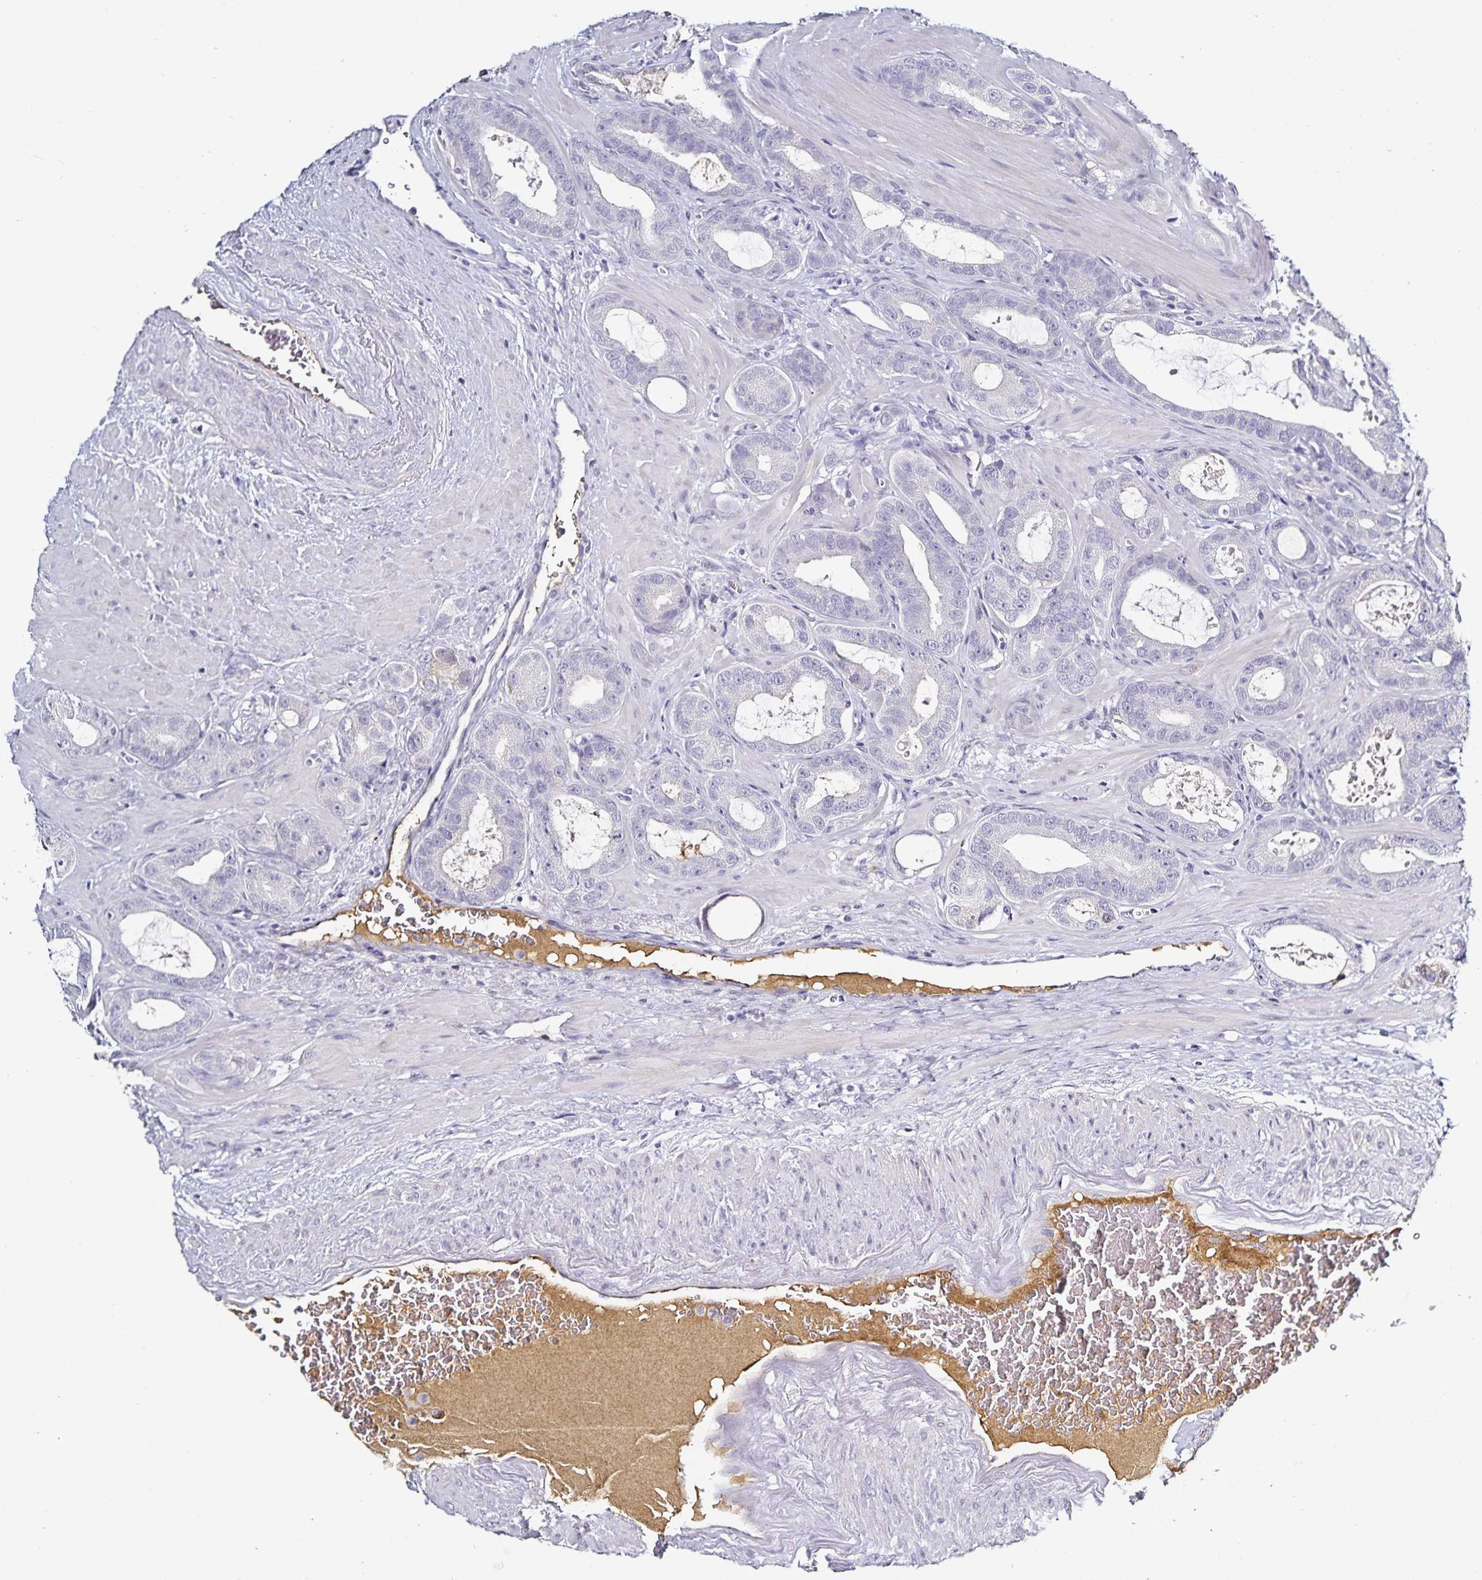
{"staining": {"intensity": "negative", "quantity": "none", "location": "none"}, "tissue": "prostate cancer", "cell_type": "Tumor cells", "image_type": "cancer", "snomed": [{"axis": "morphology", "description": "Adenocarcinoma, High grade"}, {"axis": "topography", "description": "Prostate"}], "caption": "Tumor cells show no significant expression in high-grade adenocarcinoma (prostate). (DAB (3,3'-diaminobenzidine) immunohistochemistry, high magnification).", "gene": "TTR", "patient": {"sex": "male", "age": 65}}